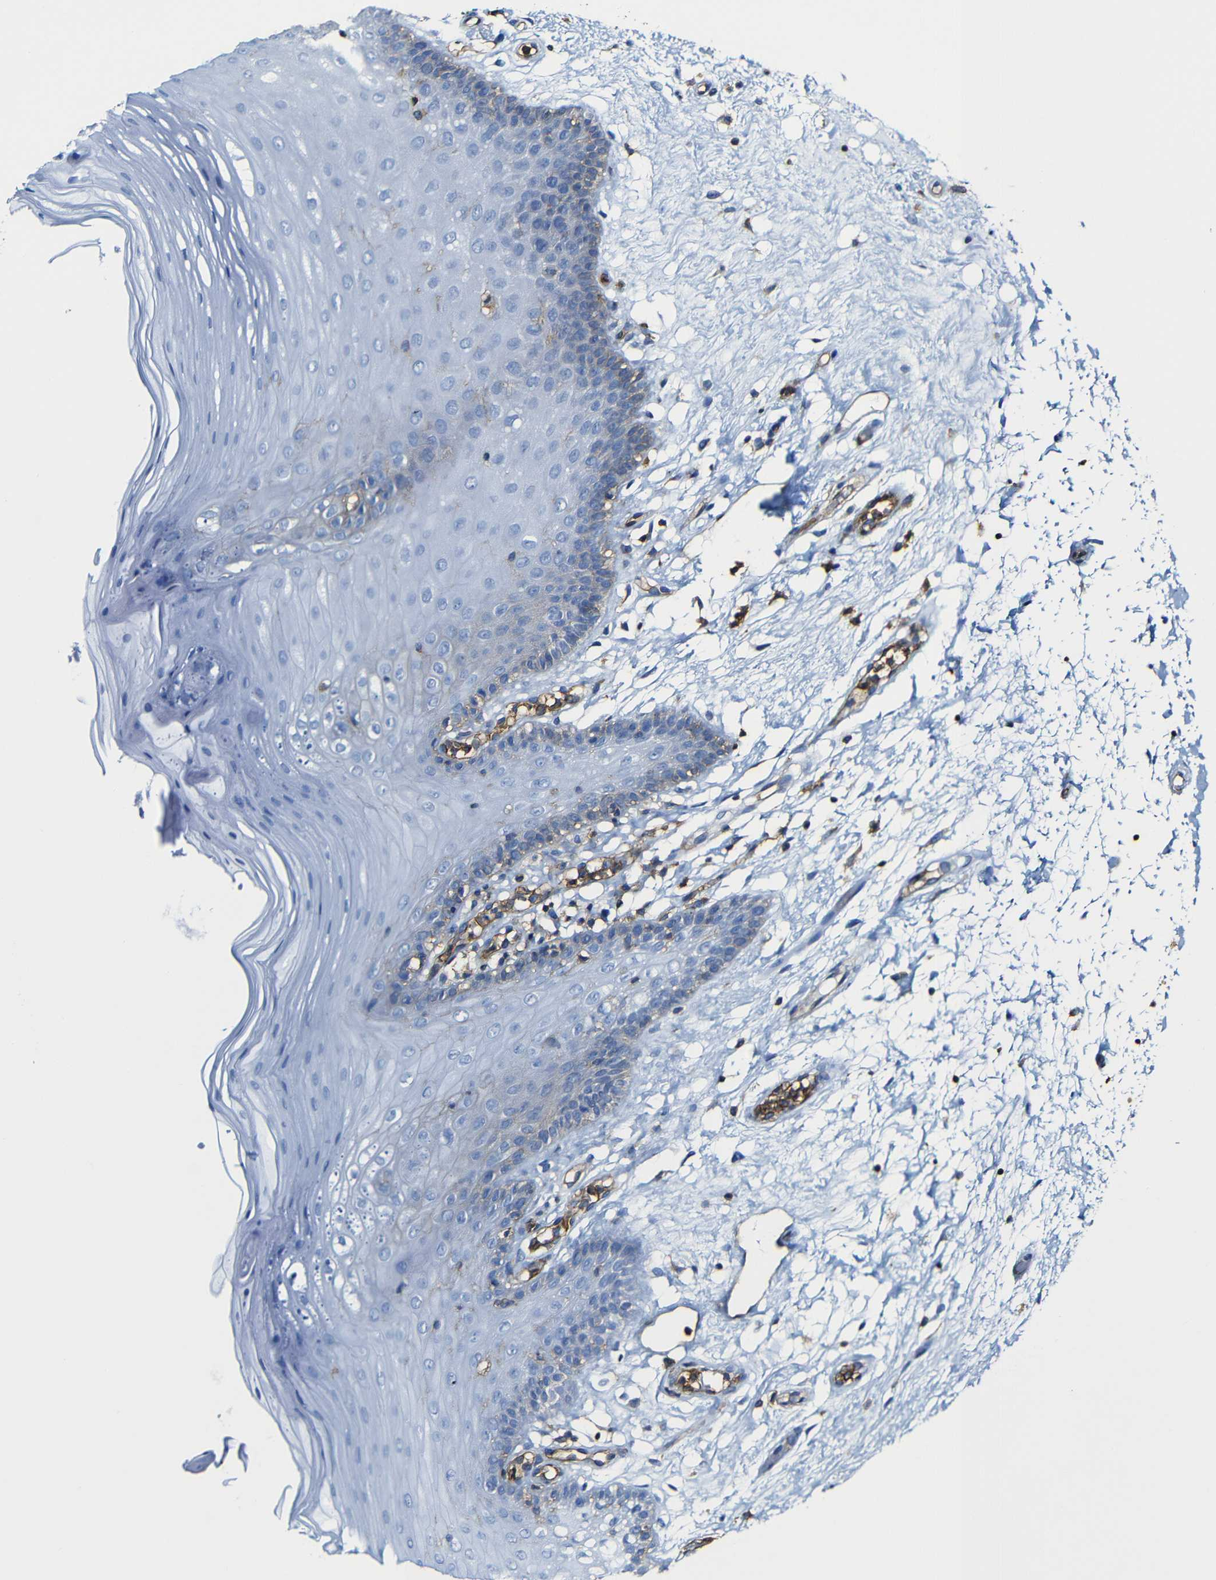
{"staining": {"intensity": "negative", "quantity": "none", "location": "none"}, "tissue": "oral mucosa", "cell_type": "Squamous epithelial cells", "image_type": "normal", "snomed": [{"axis": "morphology", "description": "Normal tissue, NOS"}, {"axis": "morphology", "description": "Squamous cell carcinoma, NOS"}, {"axis": "topography", "description": "Skeletal muscle"}, {"axis": "topography", "description": "Oral tissue"}, {"axis": "topography", "description": "Head-Neck"}], "caption": "Photomicrograph shows no protein staining in squamous epithelial cells of benign oral mucosa.", "gene": "MSN", "patient": {"sex": "male", "age": 71}}